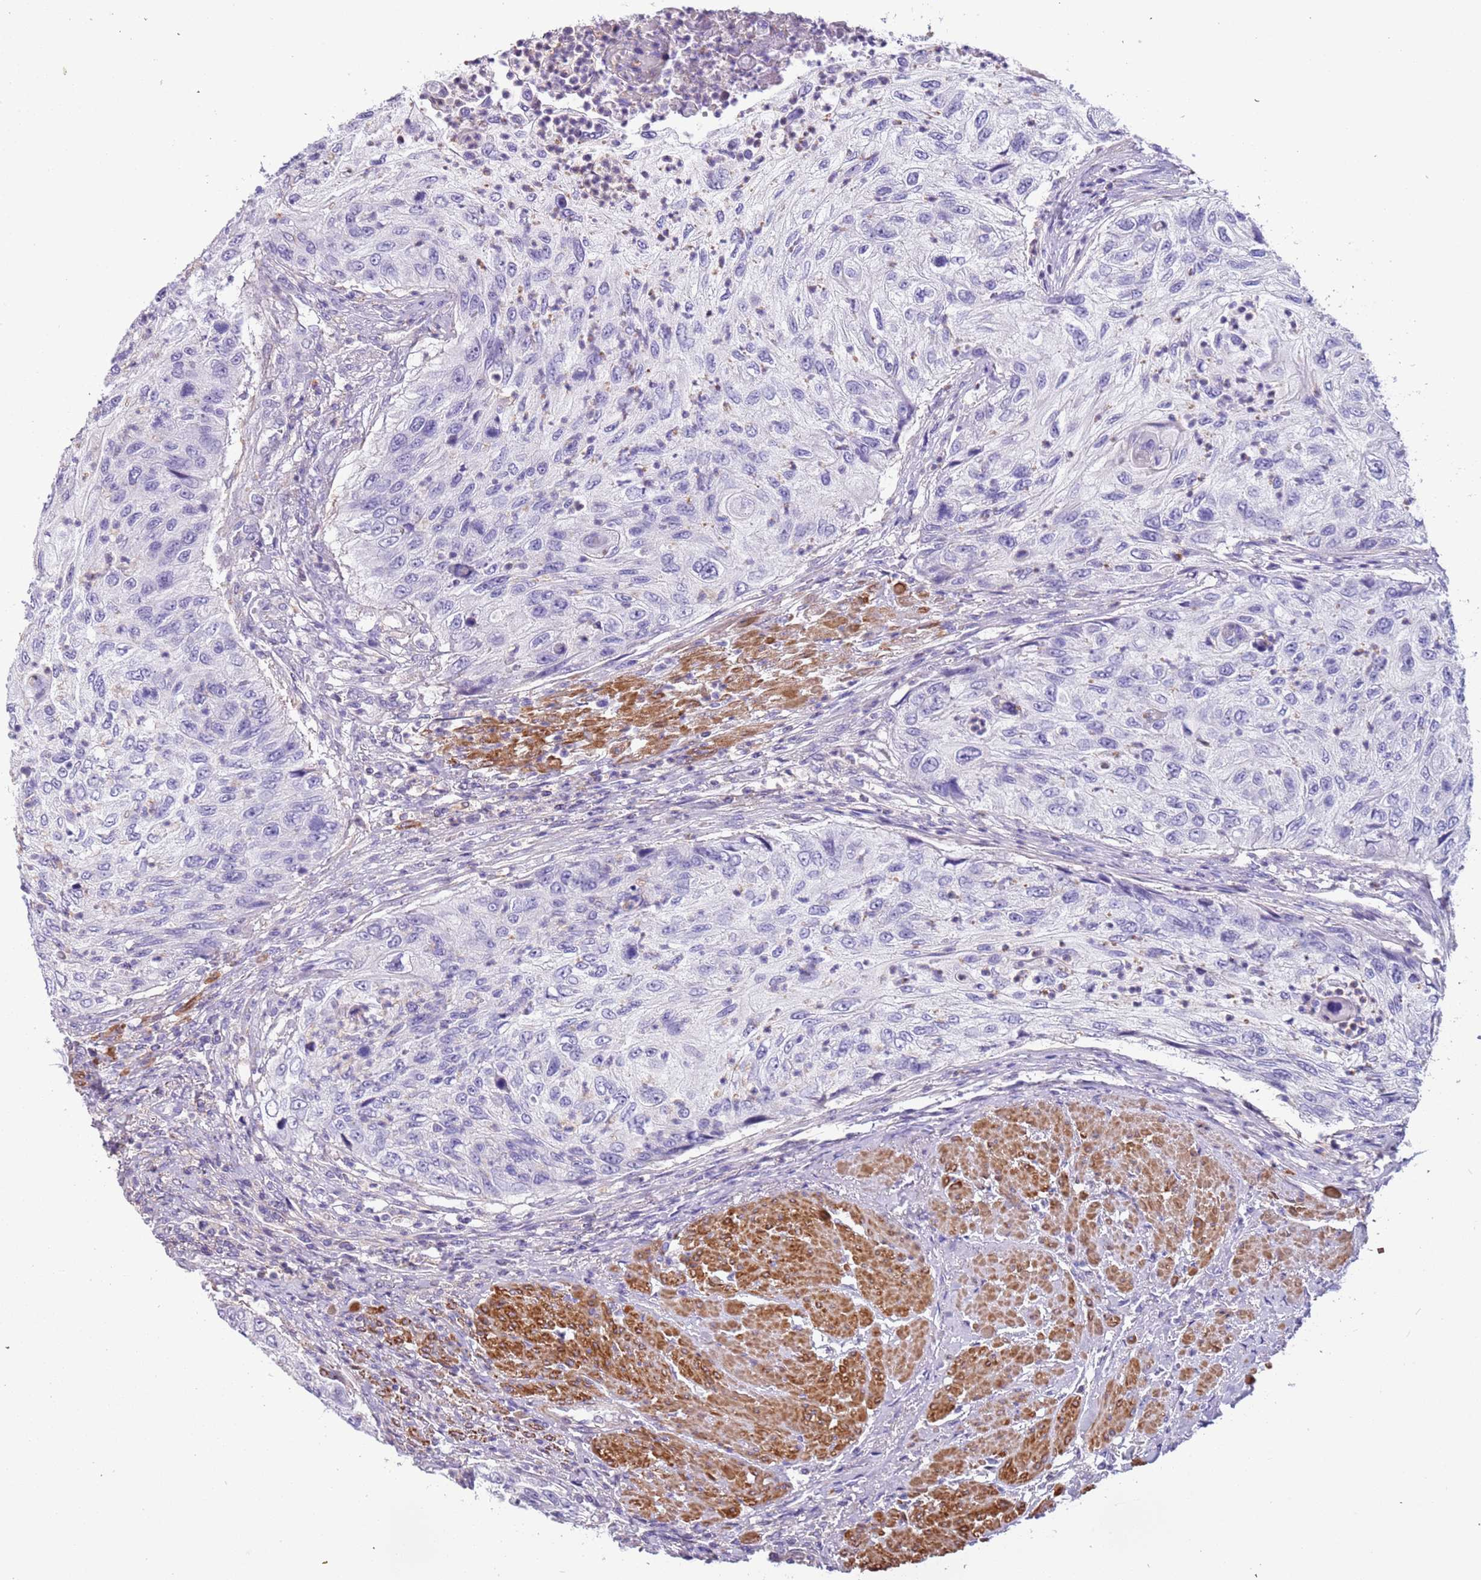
{"staining": {"intensity": "negative", "quantity": "none", "location": "none"}, "tissue": "urothelial cancer", "cell_type": "Tumor cells", "image_type": "cancer", "snomed": [{"axis": "morphology", "description": "Urothelial carcinoma, High grade"}, {"axis": "topography", "description": "Urinary bladder"}], "caption": "Tumor cells are negative for protein expression in human urothelial carcinoma (high-grade).", "gene": "PCGF2", "patient": {"sex": "female", "age": 60}}